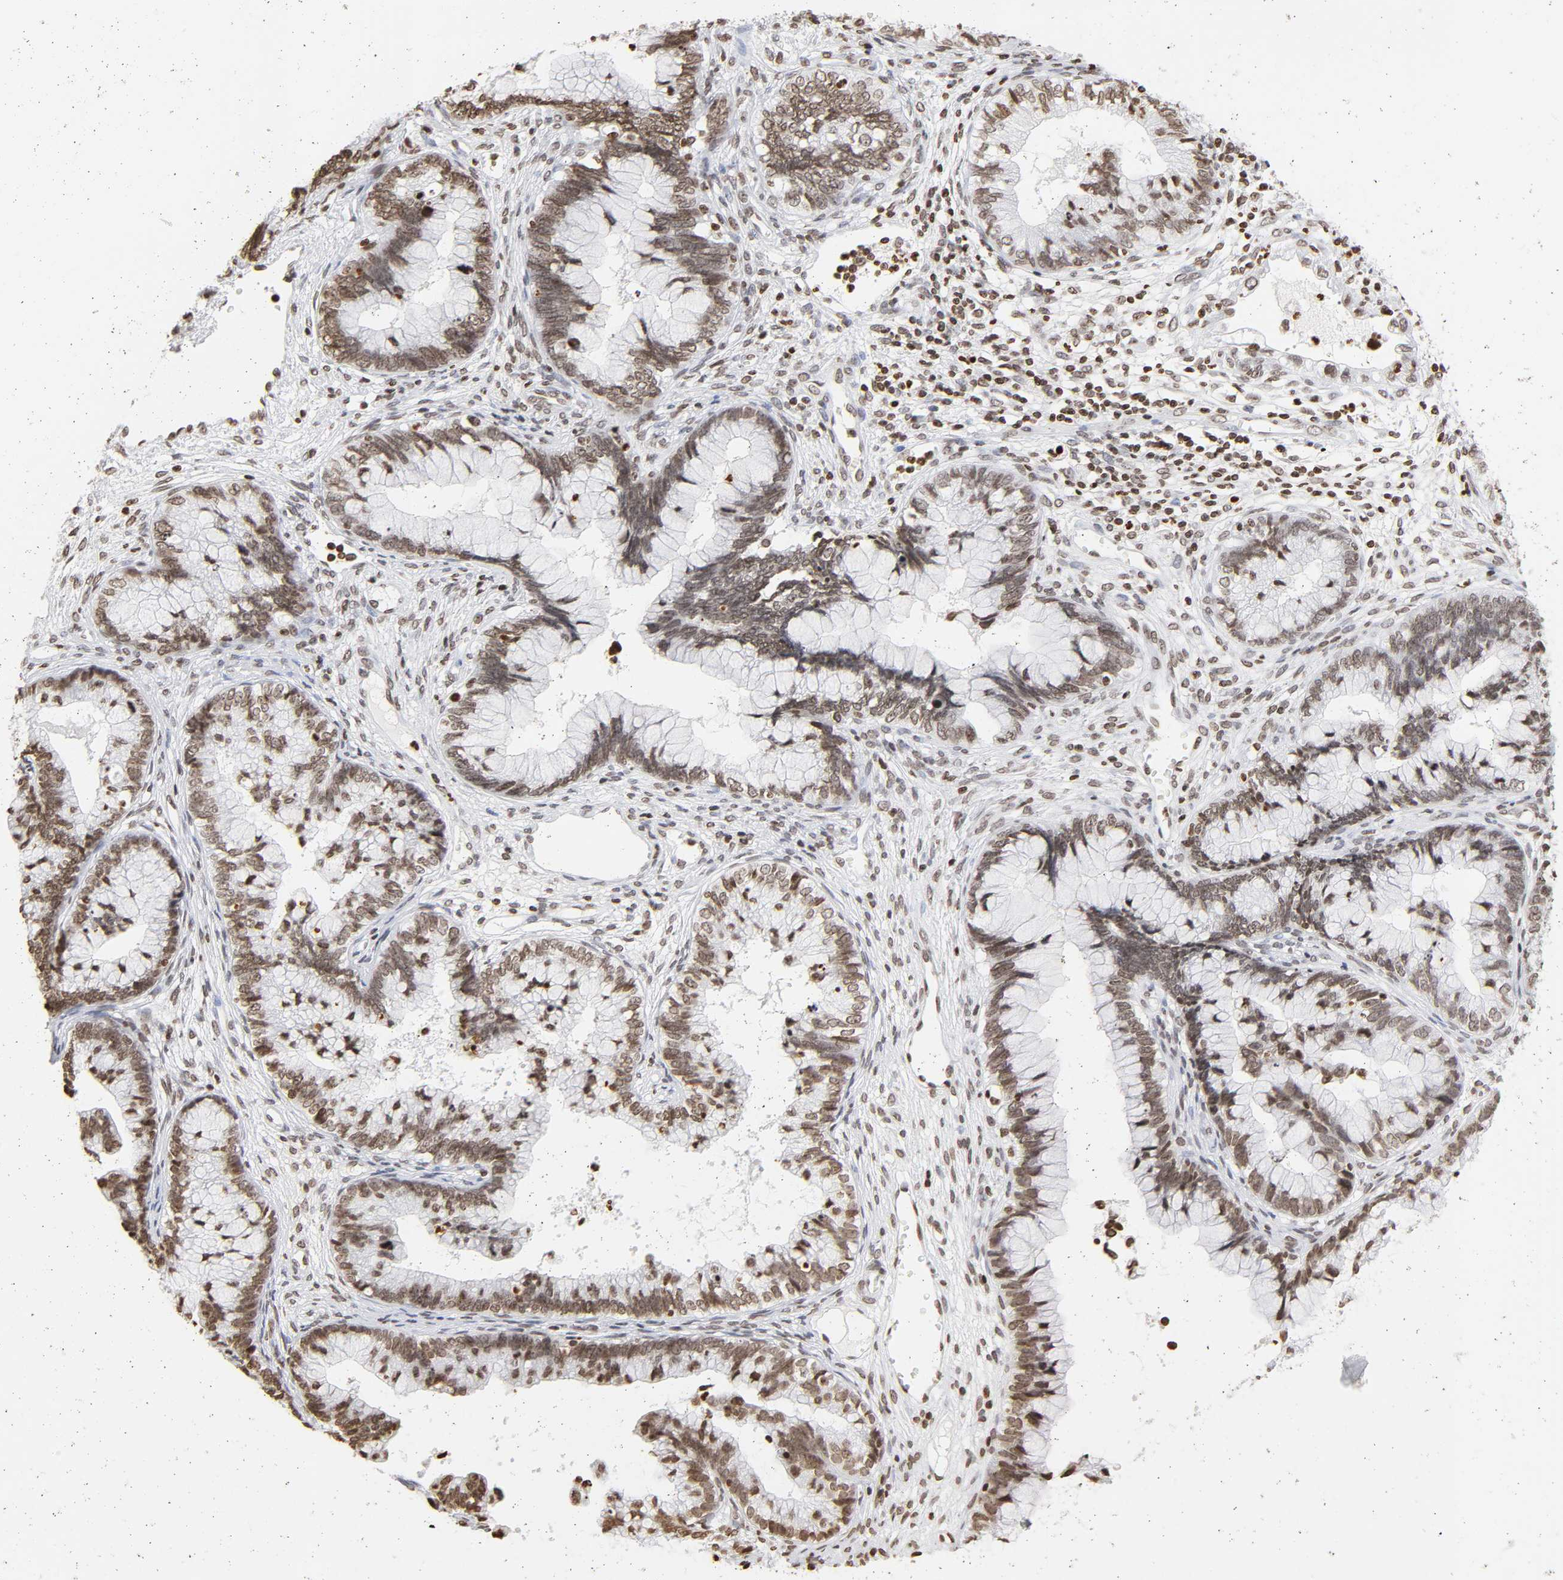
{"staining": {"intensity": "moderate", "quantity": ">75%", "location": "nuclear"}, "tissue": "cervical cancer", "cell_type": "Tumor cells", "image_type": "cancer", "snomed": [{"axis": "morphology", "description": "Adenocarcinoma, NOS"}, {"axis": "topography", "description": "Cervix"}], "caption": "Protein analysis of cervical cancer (adenocarcinoma) tissue displays moderate nuclear expression in approximately >75% of tumor cells.", "gene": "H2AC12", "patient": {"sex": "female", "age": 44}}